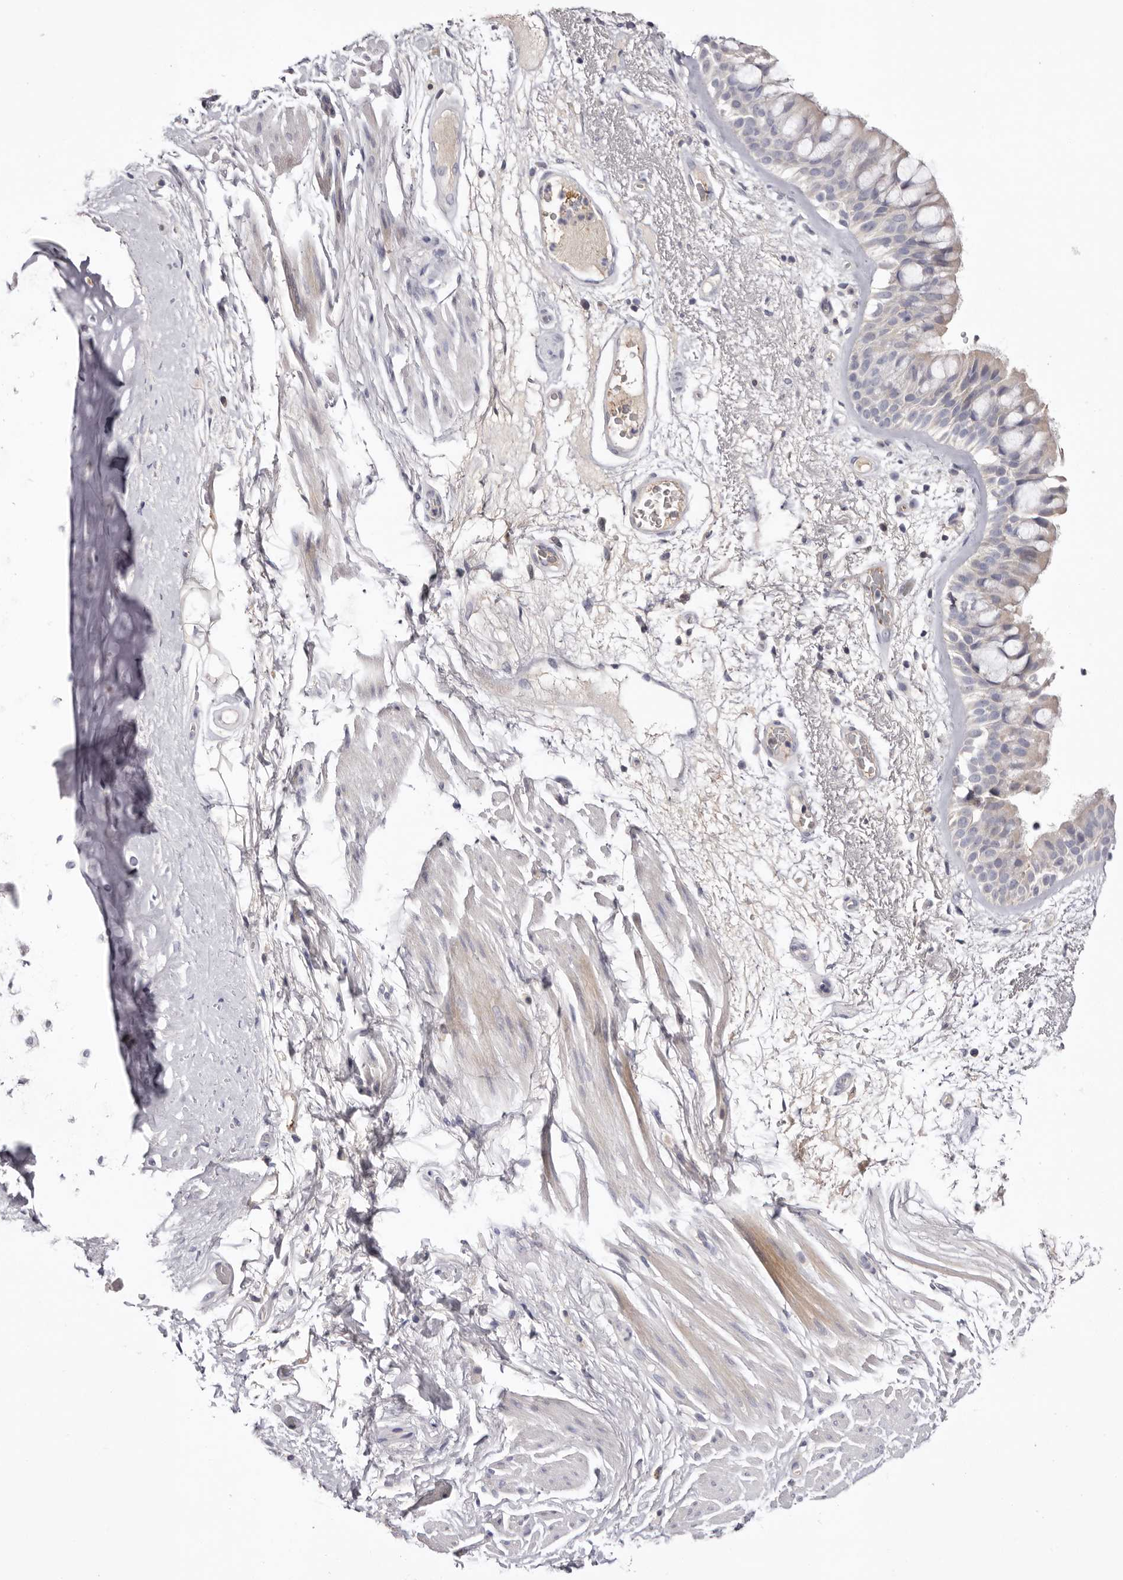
{"staining": {"intensity": "negative", "quantity": "none", "location": "none"}, "tissue": "bronchus", "cell_type": "Respiratory epithelial cells", "image_type": "normal", "snomed": [{"axis": "morphology", "description": "Normal tissue, NOS"}, {"axis": "morphology", "description": "Squamous cell carcinoma, NOS"}, {"axis": "topography", "description": "Lymph node"}, {"axis": "topography", "description": "Bronchus"}, {"axis": "topography", "description": "Lung"}], "caption": "The immunohistochemistry photomicrograph has no significant positivity in respiratory epithelial cells of bronchus. (Stains: DAB (3,3'-diaminobenzidine) IHC with hematoxylin counter stain, Microscopy: brightfield microscopy at high magnification).", "gene": "LMLN", "patient": {"sex": "male", "age": 66}}